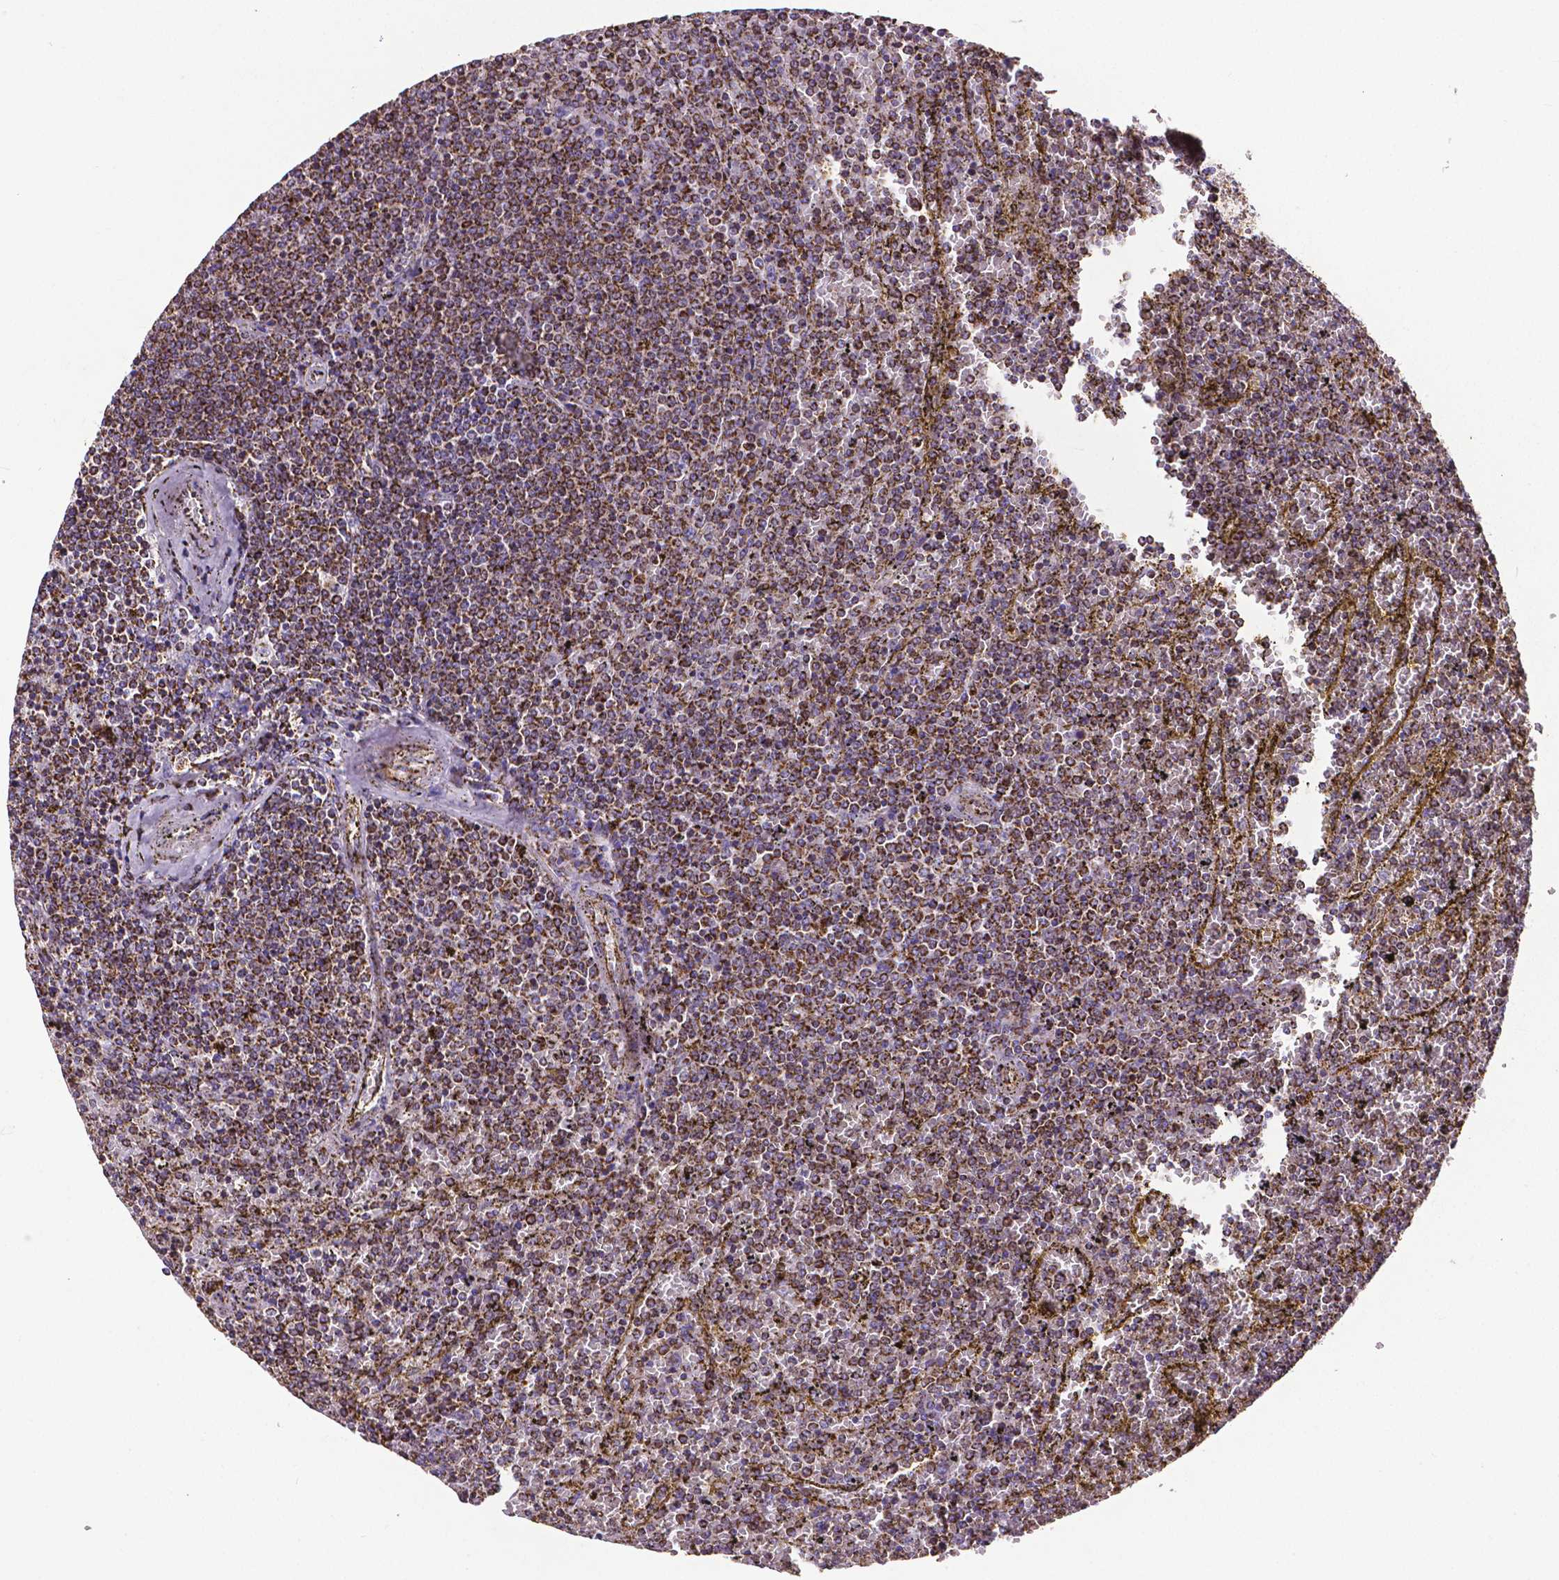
{"staining": {"intensity": "strong", "quantity": ">75%", "location": "cytoplasmic/membranous"}, "tissue": "lymphoma", "cell_type": "Tumor cells", "image_type": "cancer", "snomed": [{"axis": "morphology", "description": "Malignant lymphoma, non-Hodgkin's type, Low grade"}, {"axis": "topography", "description": "Spleen"}], "caption": "Strong cytoplasmic/membranous positivity is identified in about >75% of tumor cells in malignant lymphoma, non-Hodgkin's type (low-grade).", "gene": "MACC1", "patient": {"sex": "female", "age": 77}}